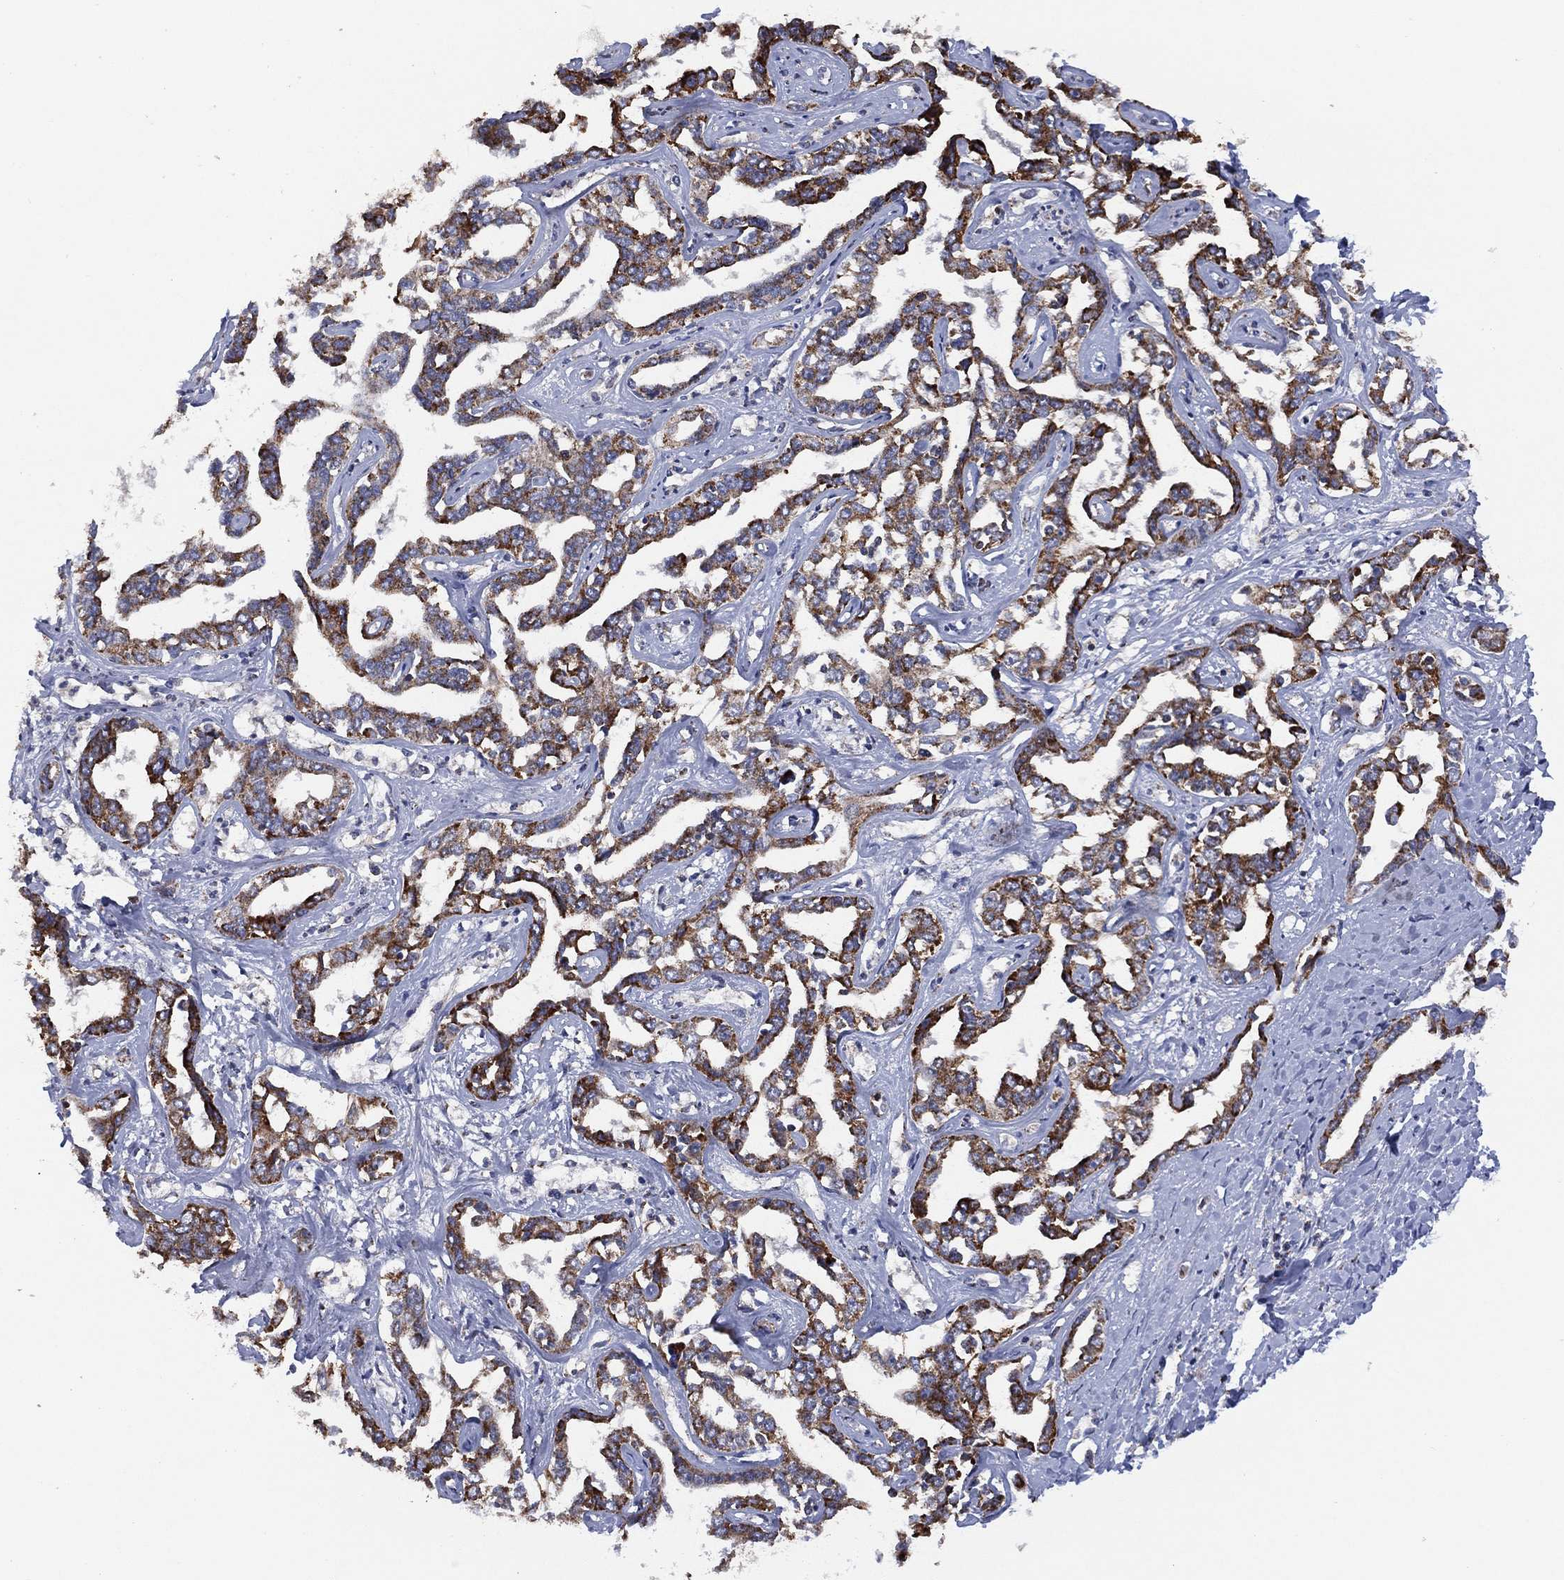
{"staining": {"intensity": "strong", "quantity": ">75%", "location": "cytoplasmic/membranous"}, "tissue": "liver cancer", "cell_type": "Tumor cells", "image_type": "cancer", "snomed": [{"axis": "morphology", "description": "Cholangiocarcinoma"}, {"axis": "topography", "description": "Liver"}], "caption": "This is an image of immunohistochemistry staining of liver cancer (cholangiocarcinoma), which shows strong expression in the cytoplasmic/membranous of tumor cells.", "gene": "PPP2R5A", "patient": {"sex": "male", "age": 59}}